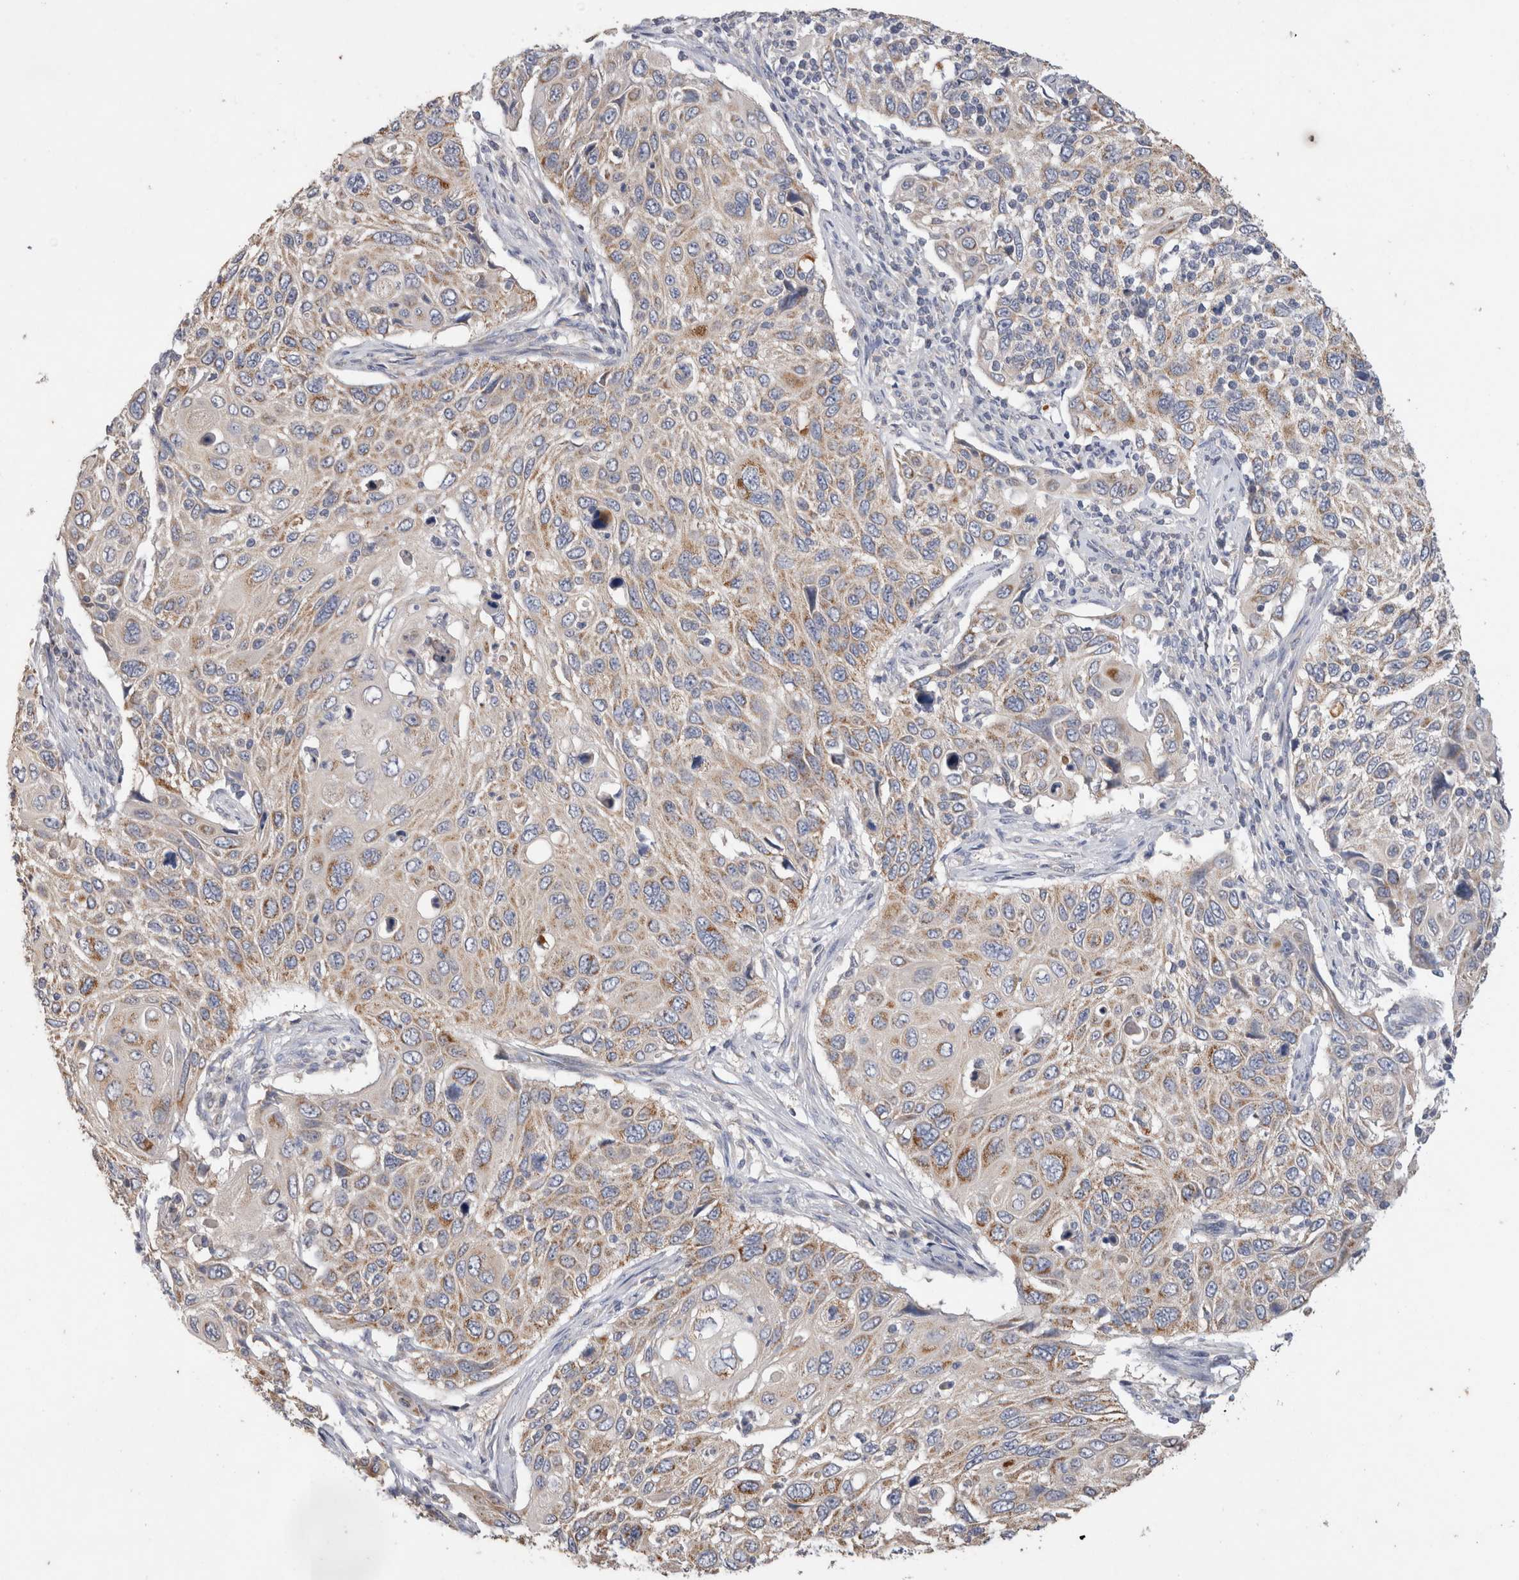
{"staining": {"intensity": "weak", "quantity": ">75%", "location": "cytoplasmic/membranous"}, "tissue": "cervical cancer", "cell_type": "Tumor cells", "image_type": "cancer", "snomed": [{"axis": "morphology", "description": "Squamous cell carcinoma, NOS"}, {"axis": "topography", "description": "Cervix"}], "caption": "Cervical cancer (squamous cell carcinoma) stained with a brown dye demonstrates weak cytoplasmic/membranous positive expression in approximately >75% of tumor cells.", "gene": "IARS2", "patient": {"sex": "female", "age": 70}}